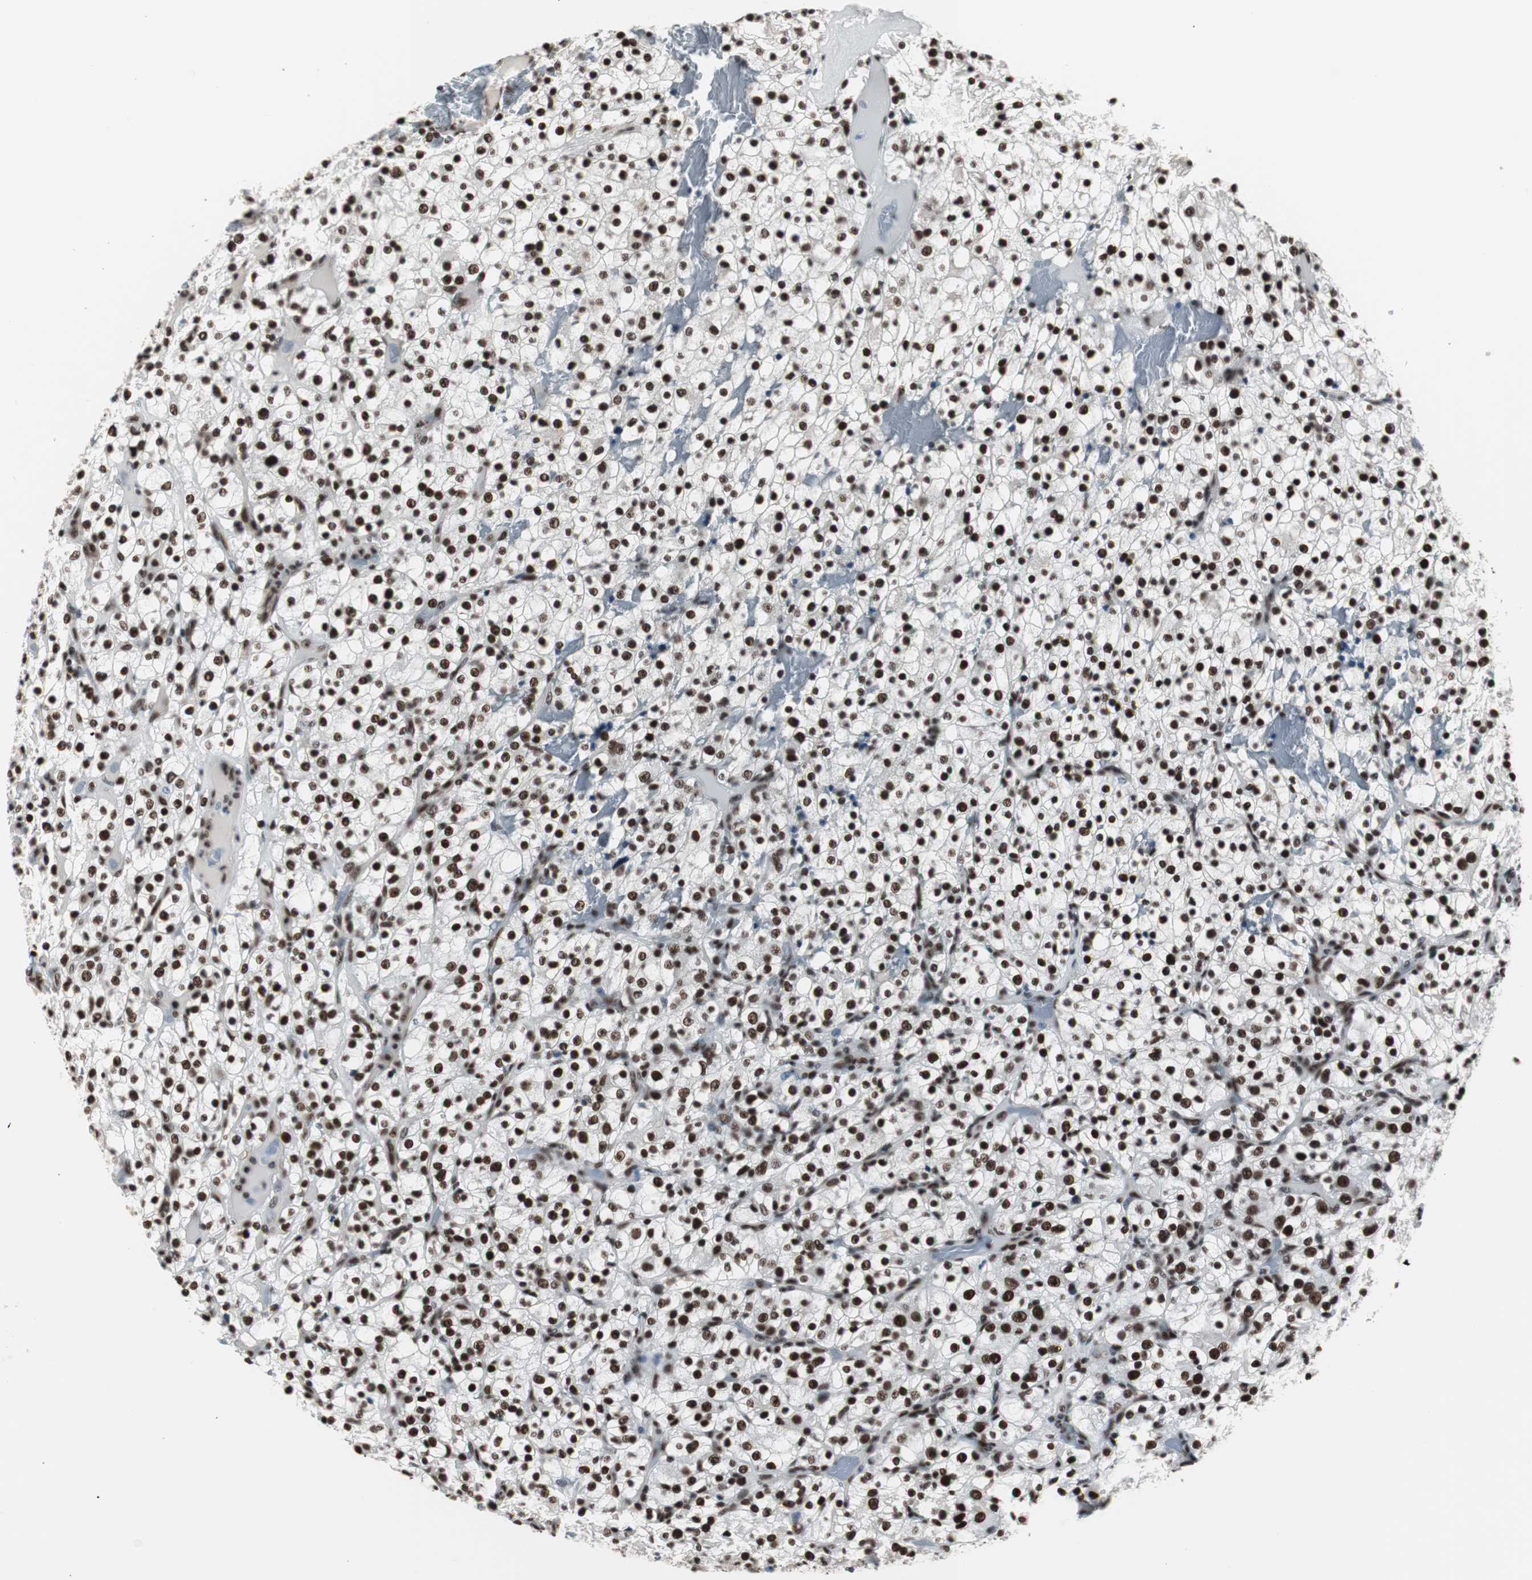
{"staining": {"intensity": "strong", "quantity": ">75%", "location": "nuclear"}, "tissue": "renal cancer", "cell_type": "Tumor cells", "image_type": "cancer", "snomed": [{"axis": "morphology", "description": "Normal tissue, NOS"}, {"axis": "morphology", "description": "Adenocarcinoma, NOS"}, {"axis": "topography", "description": "Kidney"}], "caption": "An IHC photomicrograph of tumor tissue is shown. Protein staining in brown labels strong nuclear positivity in adenocarcinoma (renal) within tumor cells.", "gene": "XRCC1", "patient": {"sex": "female", "age": 72}}